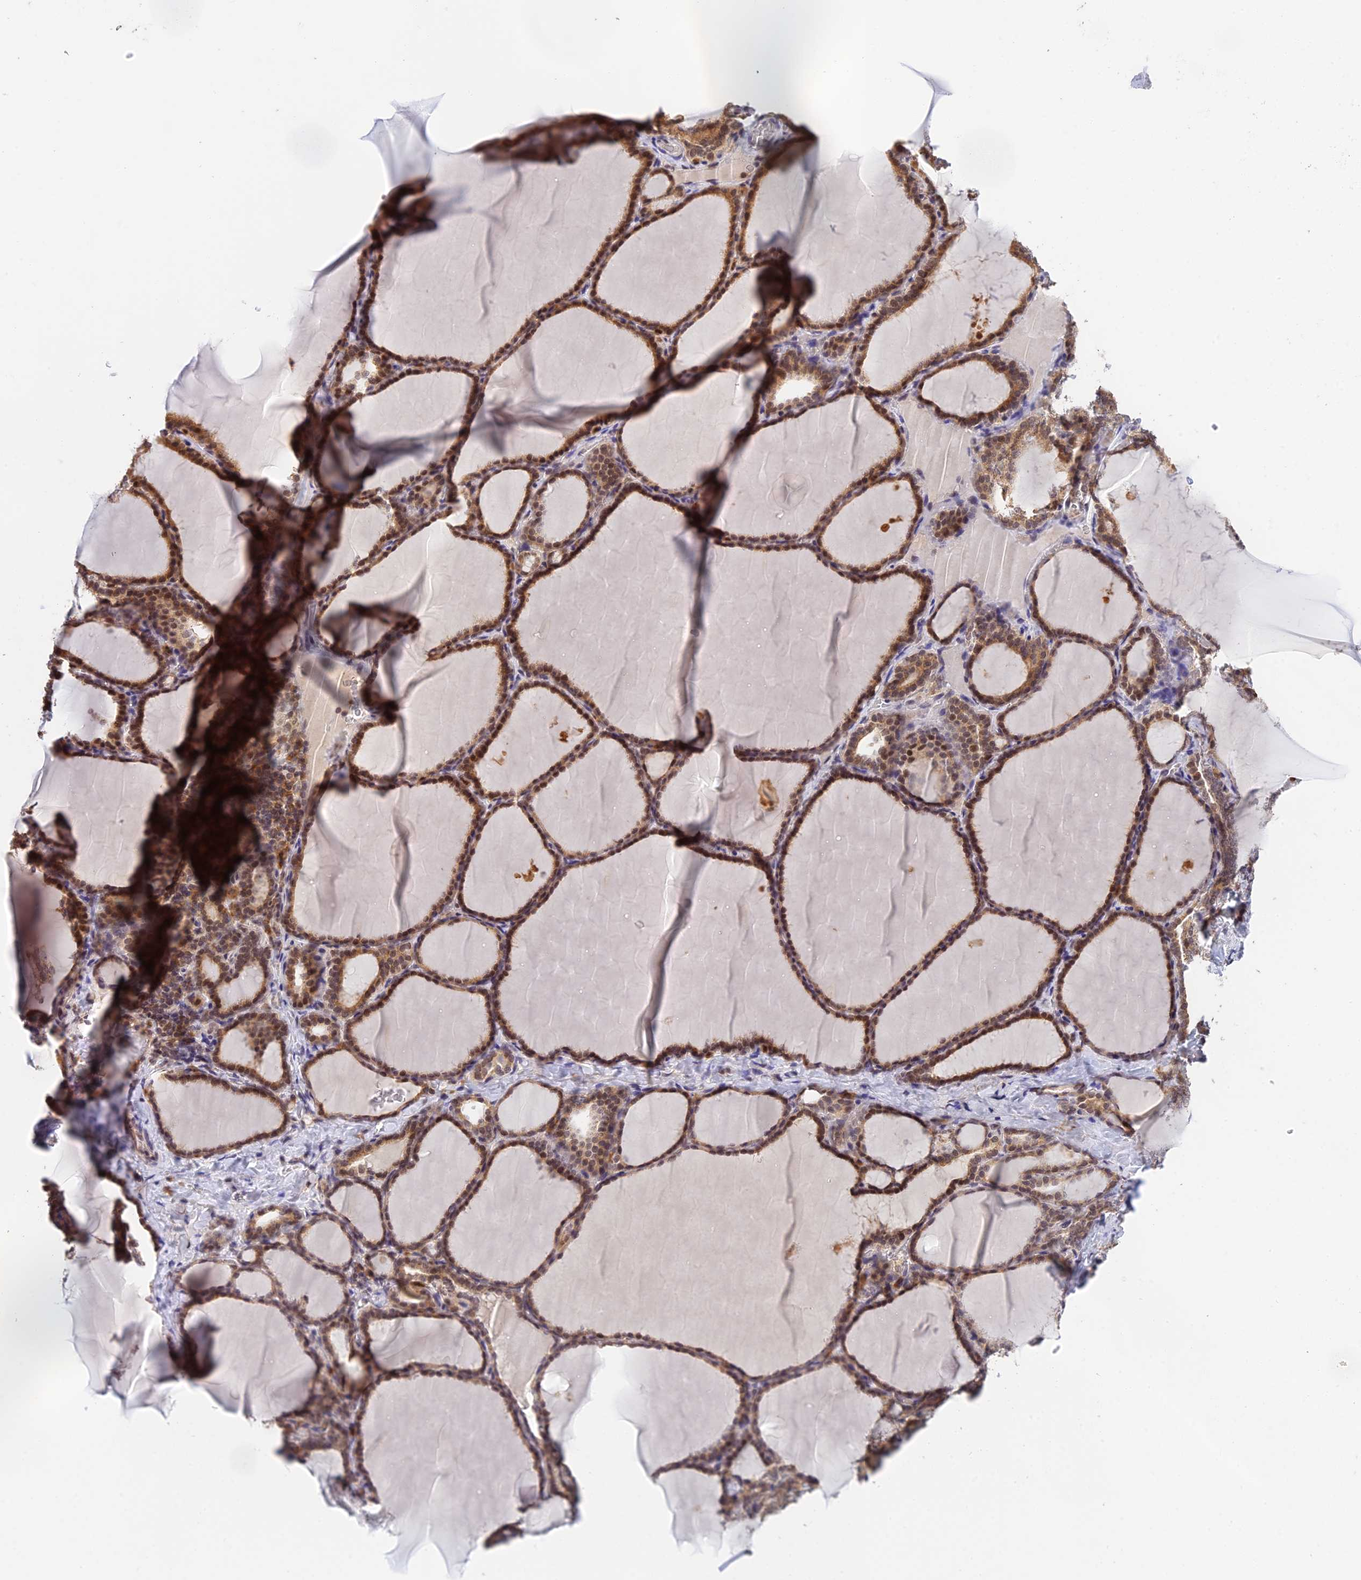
{"staining": {"intensity": "moderate", "quantity": ">75%", "location": "cytoplasmic/membranous,nuclear"}, "tissue": "thyroid gland", "cell_type": "Glandular cells", "image_type": "normal", "snomed": [{"axis": "morphology", "description": "Normal tissue, NOS"}, {"axis": "topography", "description": "Thyroid gland"}], "caption": "Immunohistochemistry photomicrograph of benign thyroid gland: thyroid gland stained using immunohistochemistry (IHC) exhibits medium levels of moderate protein expression localized specifically in the cytoplasmic/membranous,nuclear of glandular cells, appearing as a cytoplasmic/membranous,nuclear brown color.", "gene": "PEX16", "patient": {"sex": "female", "age": 39}}